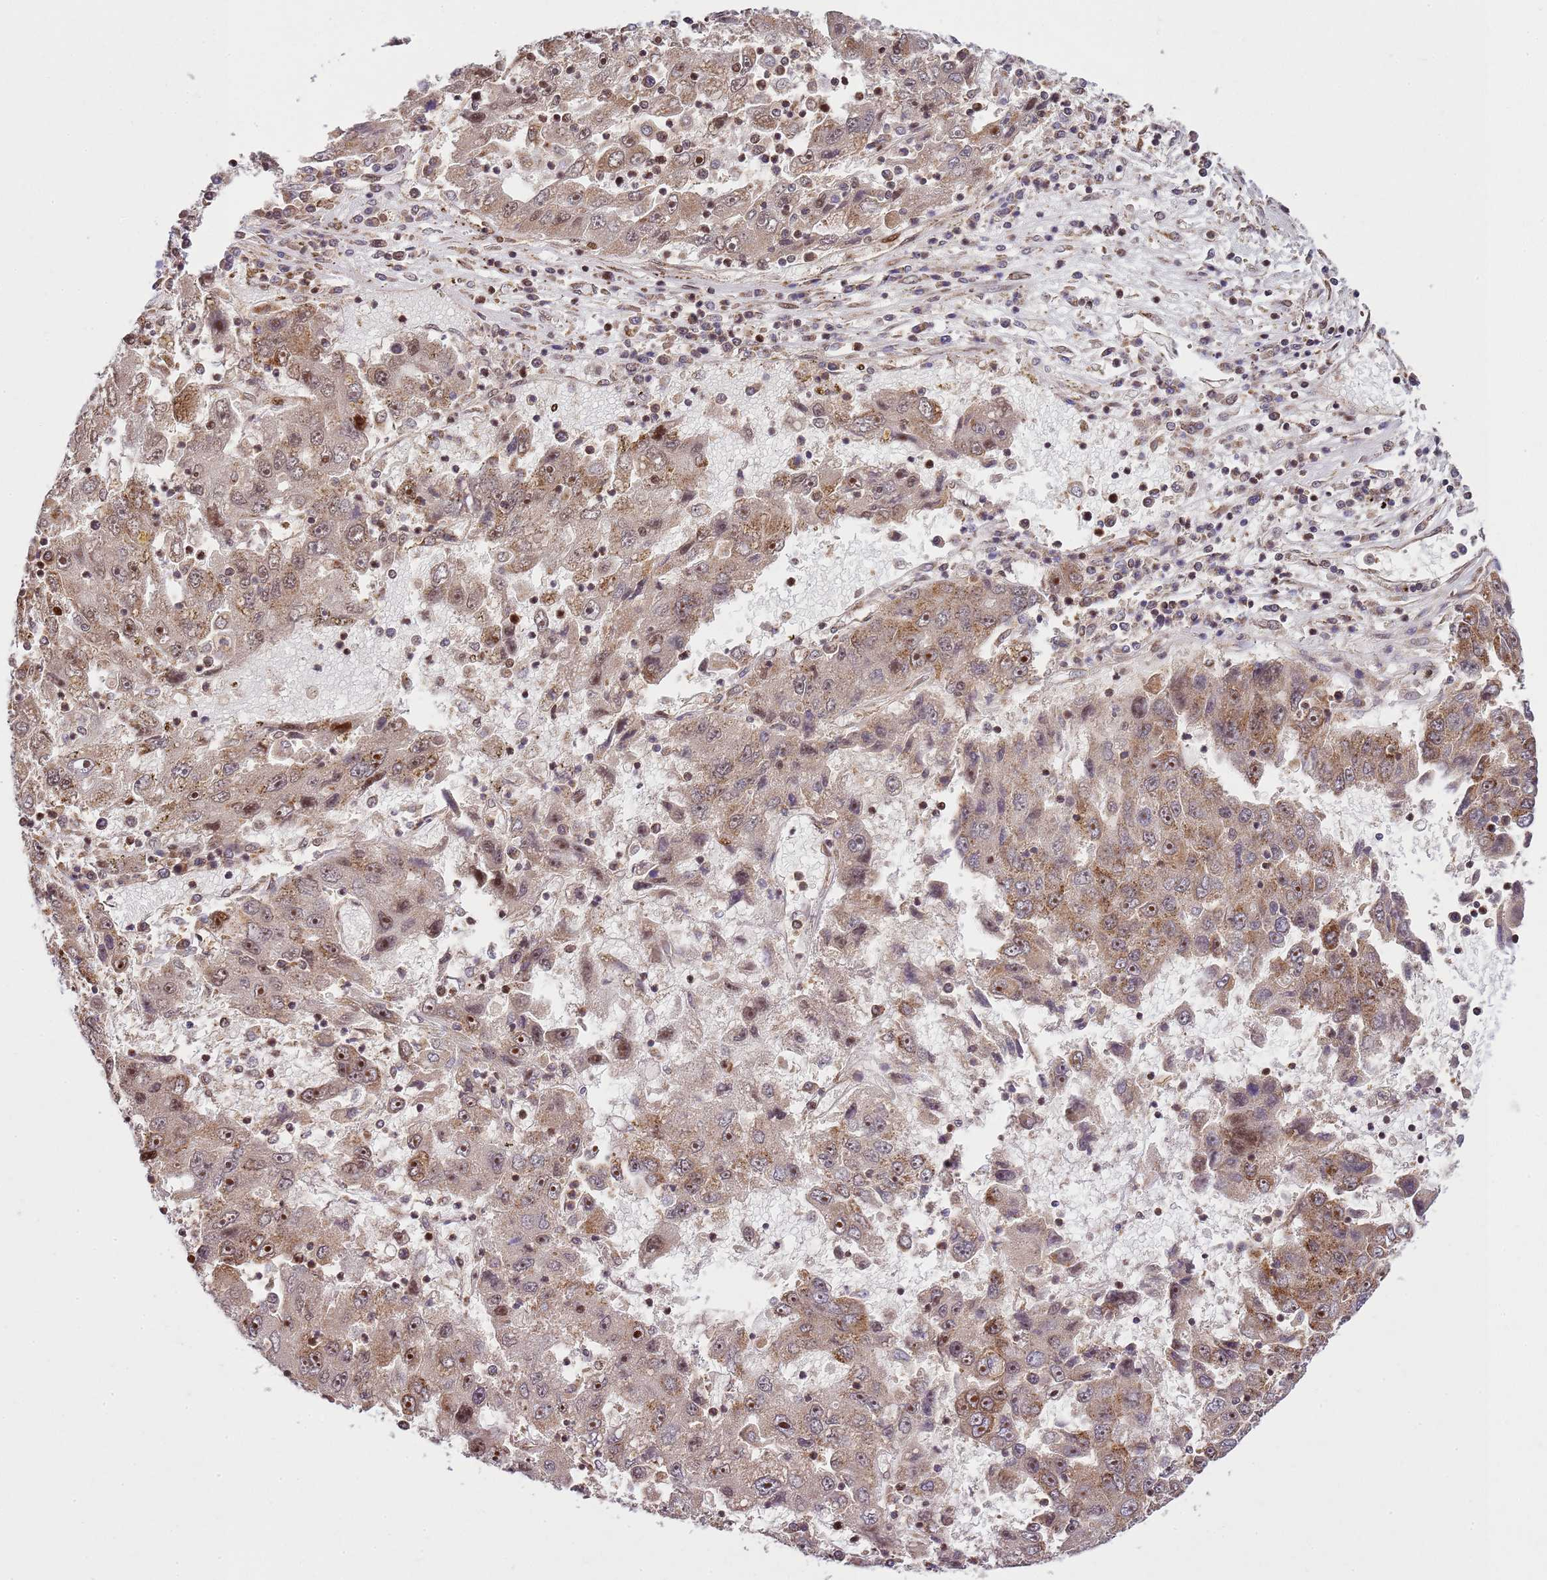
{"staining": {"intensity": "weak", "quantity": "25%-75%", "location": "cytoplasmic/membranous,nuclear"}, "tissue": "liver cancer", "cell_type": "Tumor cells", "image_type": "cancer", "snomed": [{"axis": "morphology", "description": "Carcinoma, Hepatocellular, NOS"}, {"axis": "topography", "description": "Liver"}], "caption": "Human liver cancer stained for a protein (brown) exhibits weak cytoplasmic/membranous and nuclear positive positivity in about 25%-75% of tumor cells.", "gene": "PEX14", "patient": {"sex": "male", "age": 49}}